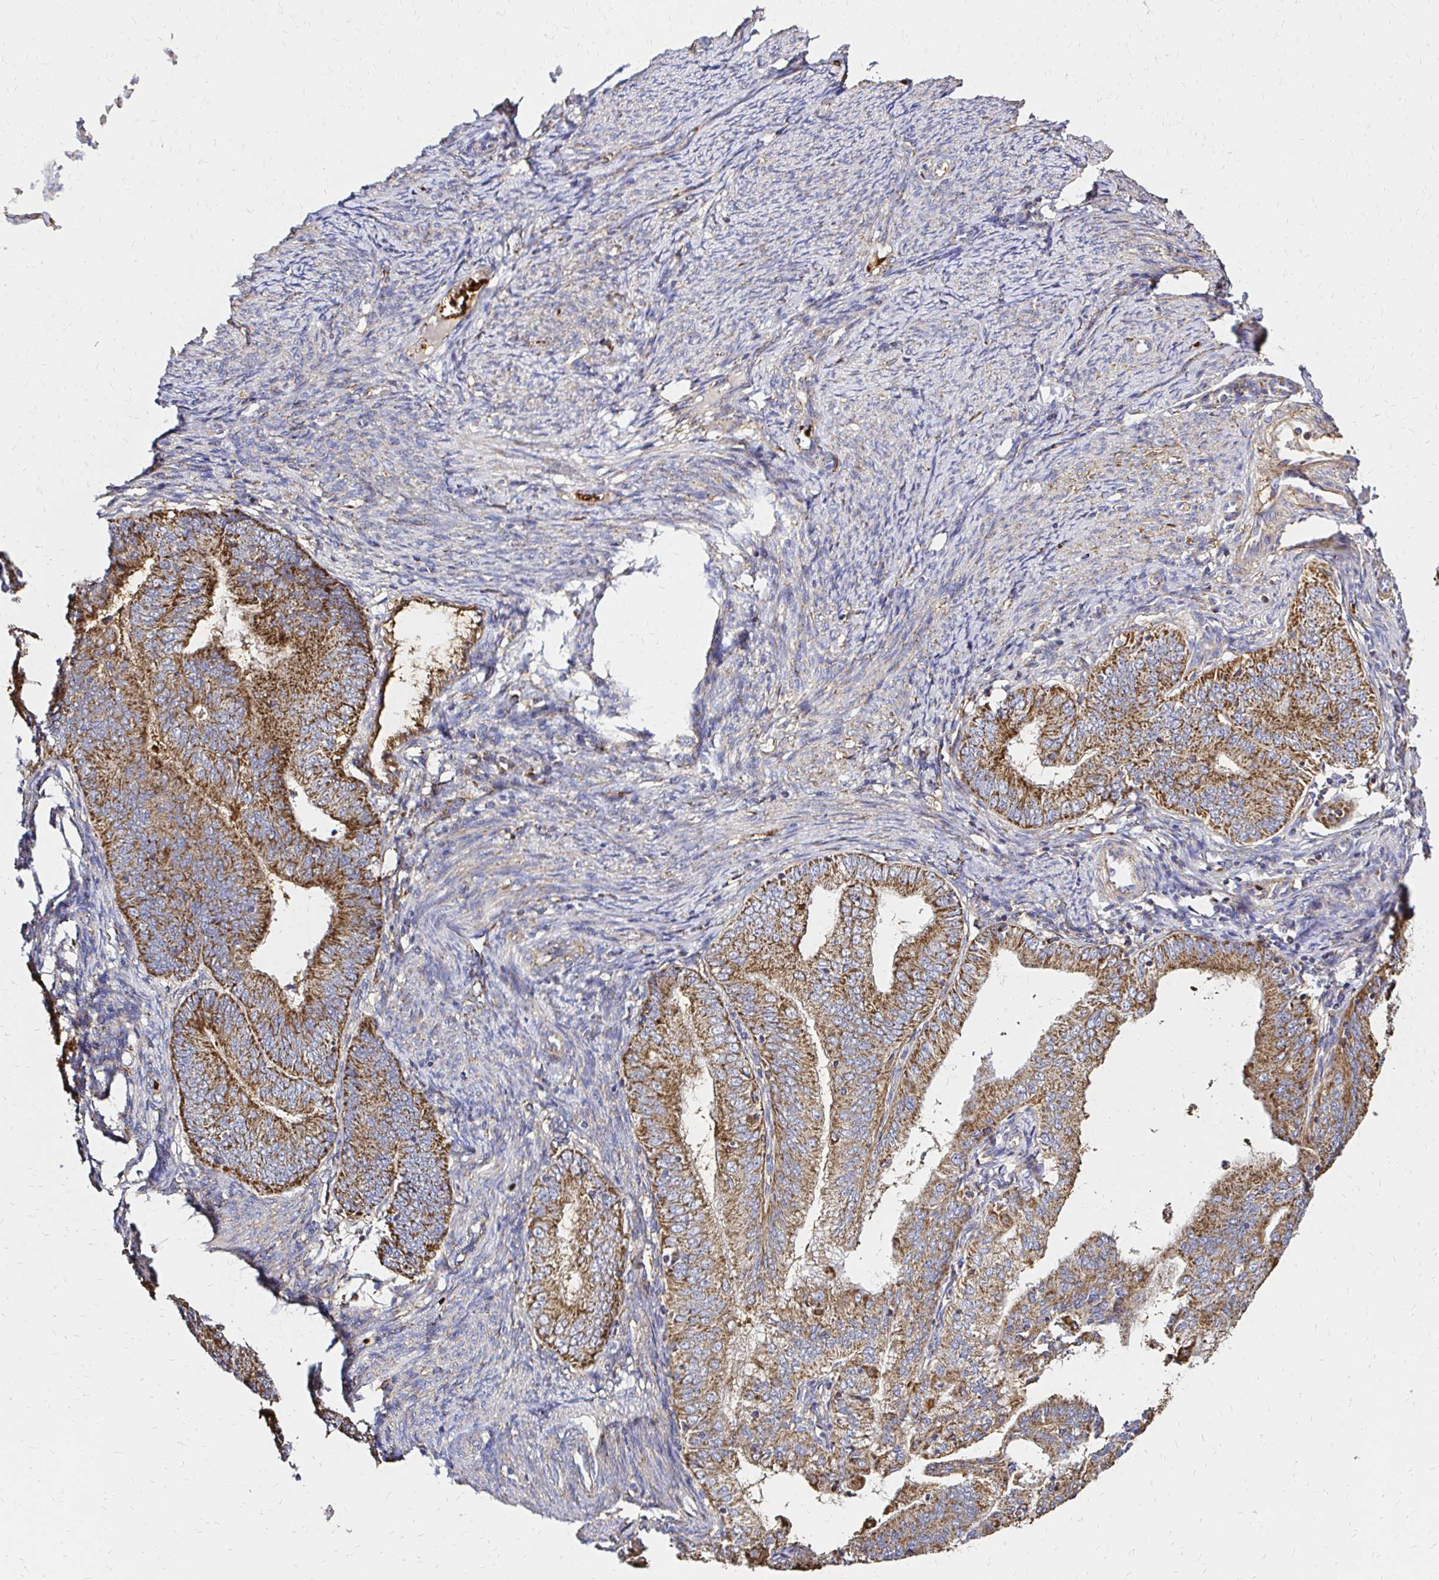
{"staining": {"intensity": "moderate", "quantity": ">75%", "location": "cytoplasmic/membranous"}, "tissue": "endometrial cancer", "cell_type": "Tumor cells", "image_type": "cancer", "snomed": [{"axis": "morphology", "description": "Adenocarcinoma, NOS"}, {"axis": "topography", "description": "Endometrium"}], "caption": "The histopathology image exhibits immunohistochemical staining of endometrial cancer (adenocarcinoma). There is moderate cytoplasmic/membranous positivity is appreciated in approximately >75% of tumor cells.", "gene": "MRPL13", "patient": {"sex": "female", "age": 57}}